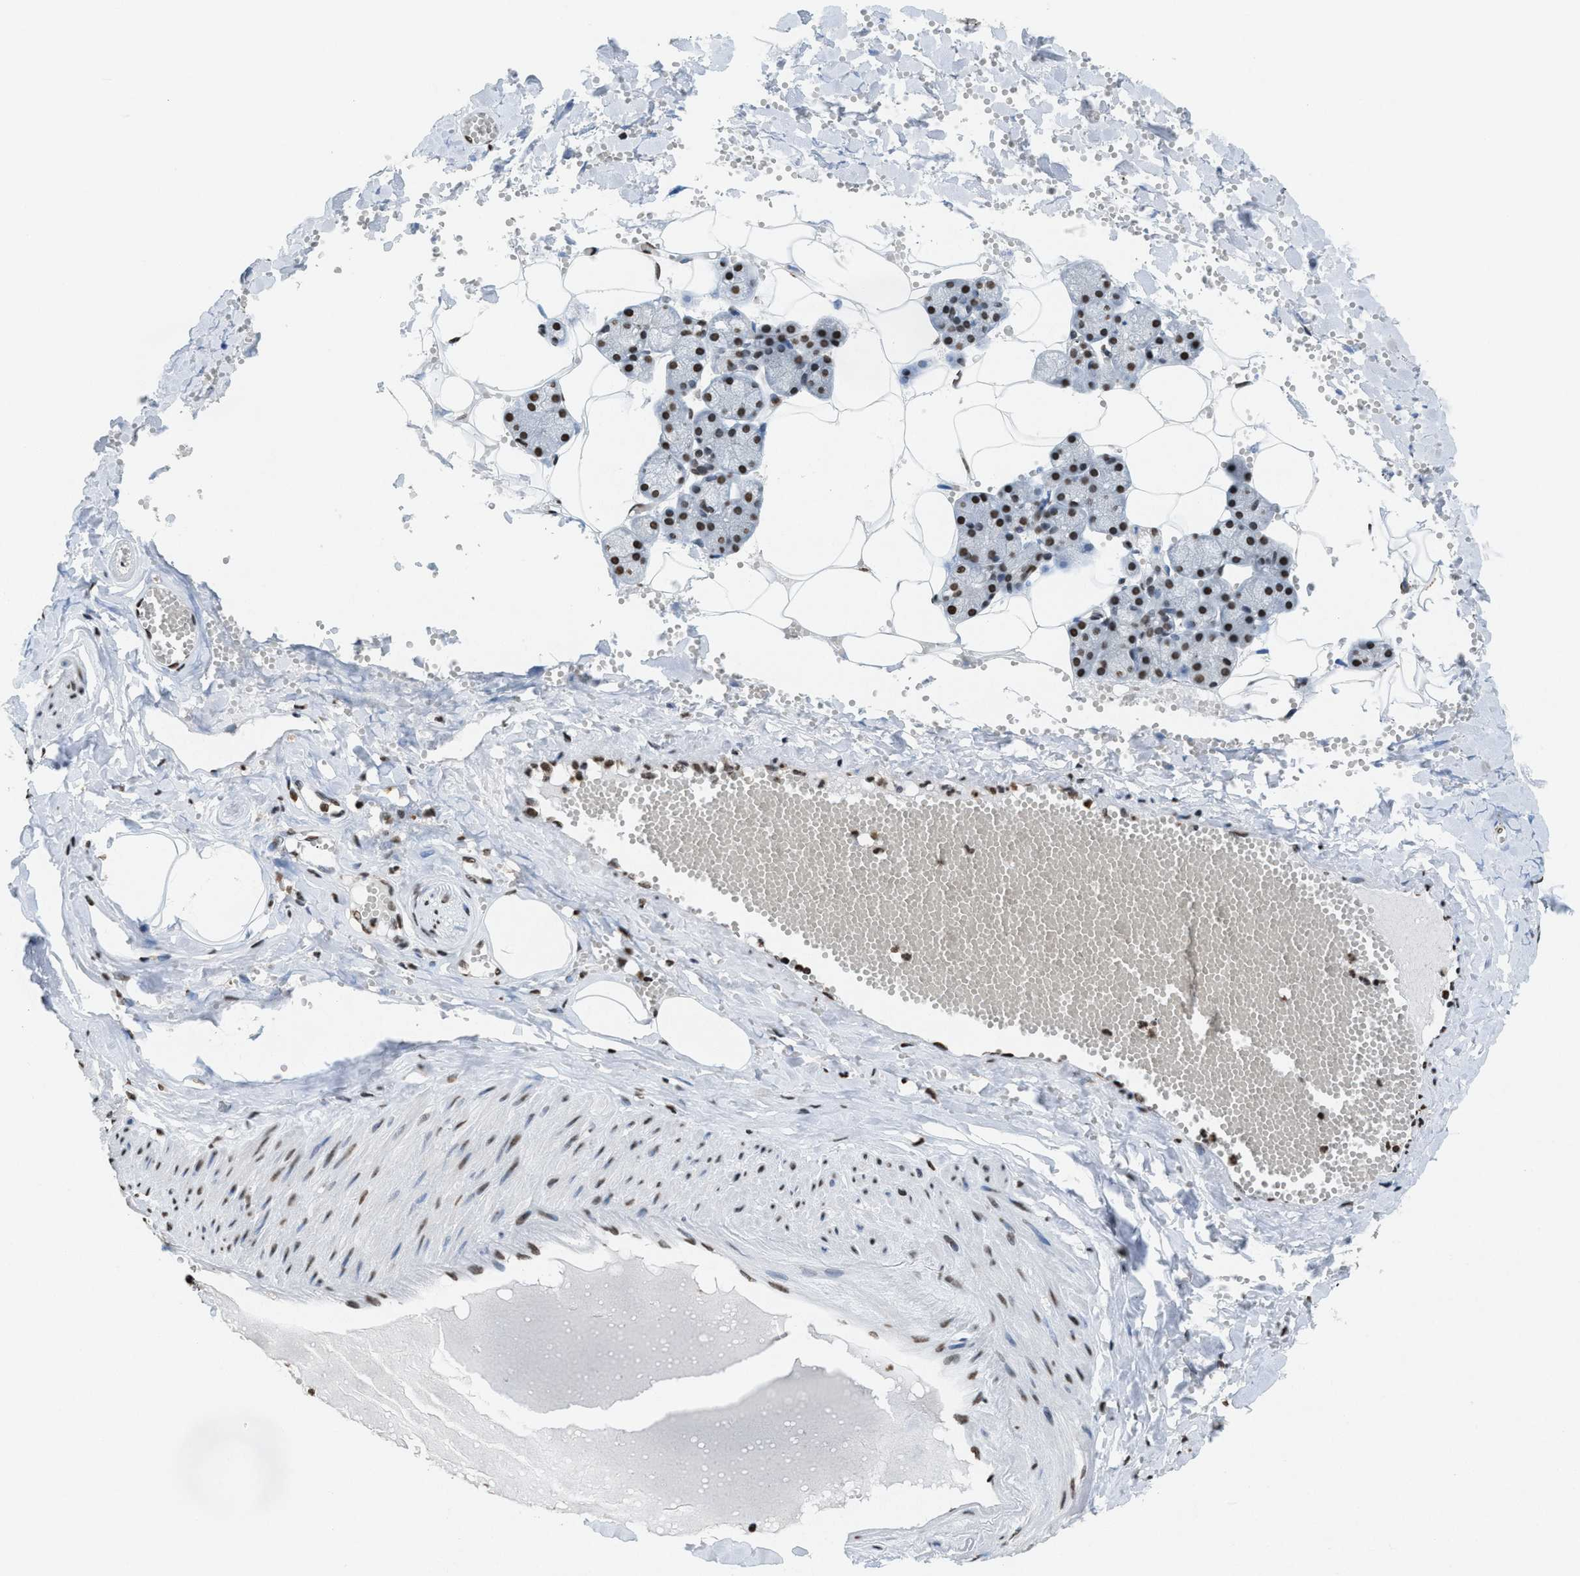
{"staining": {"intensity": "moderate", "quantity": "25%-75%", "location": "nuclear"}, "tissue": "salivary gland", "cell_type": "Glandular cells", "image_type": "normal", "snomed": [{"axis": "morphology", "description": "Normal tissue, NOS"}, {"axis": "topography", "description": "Salivary gland"}], "caption": "This histopathology image exhibits immunohistochemistry staining of normal salivary gland, with medium moderate nuclear positivity in about 25%-75% of glandular cells.", "gene": "NUP88", "patient": {"sex": "male", "age": 62}}